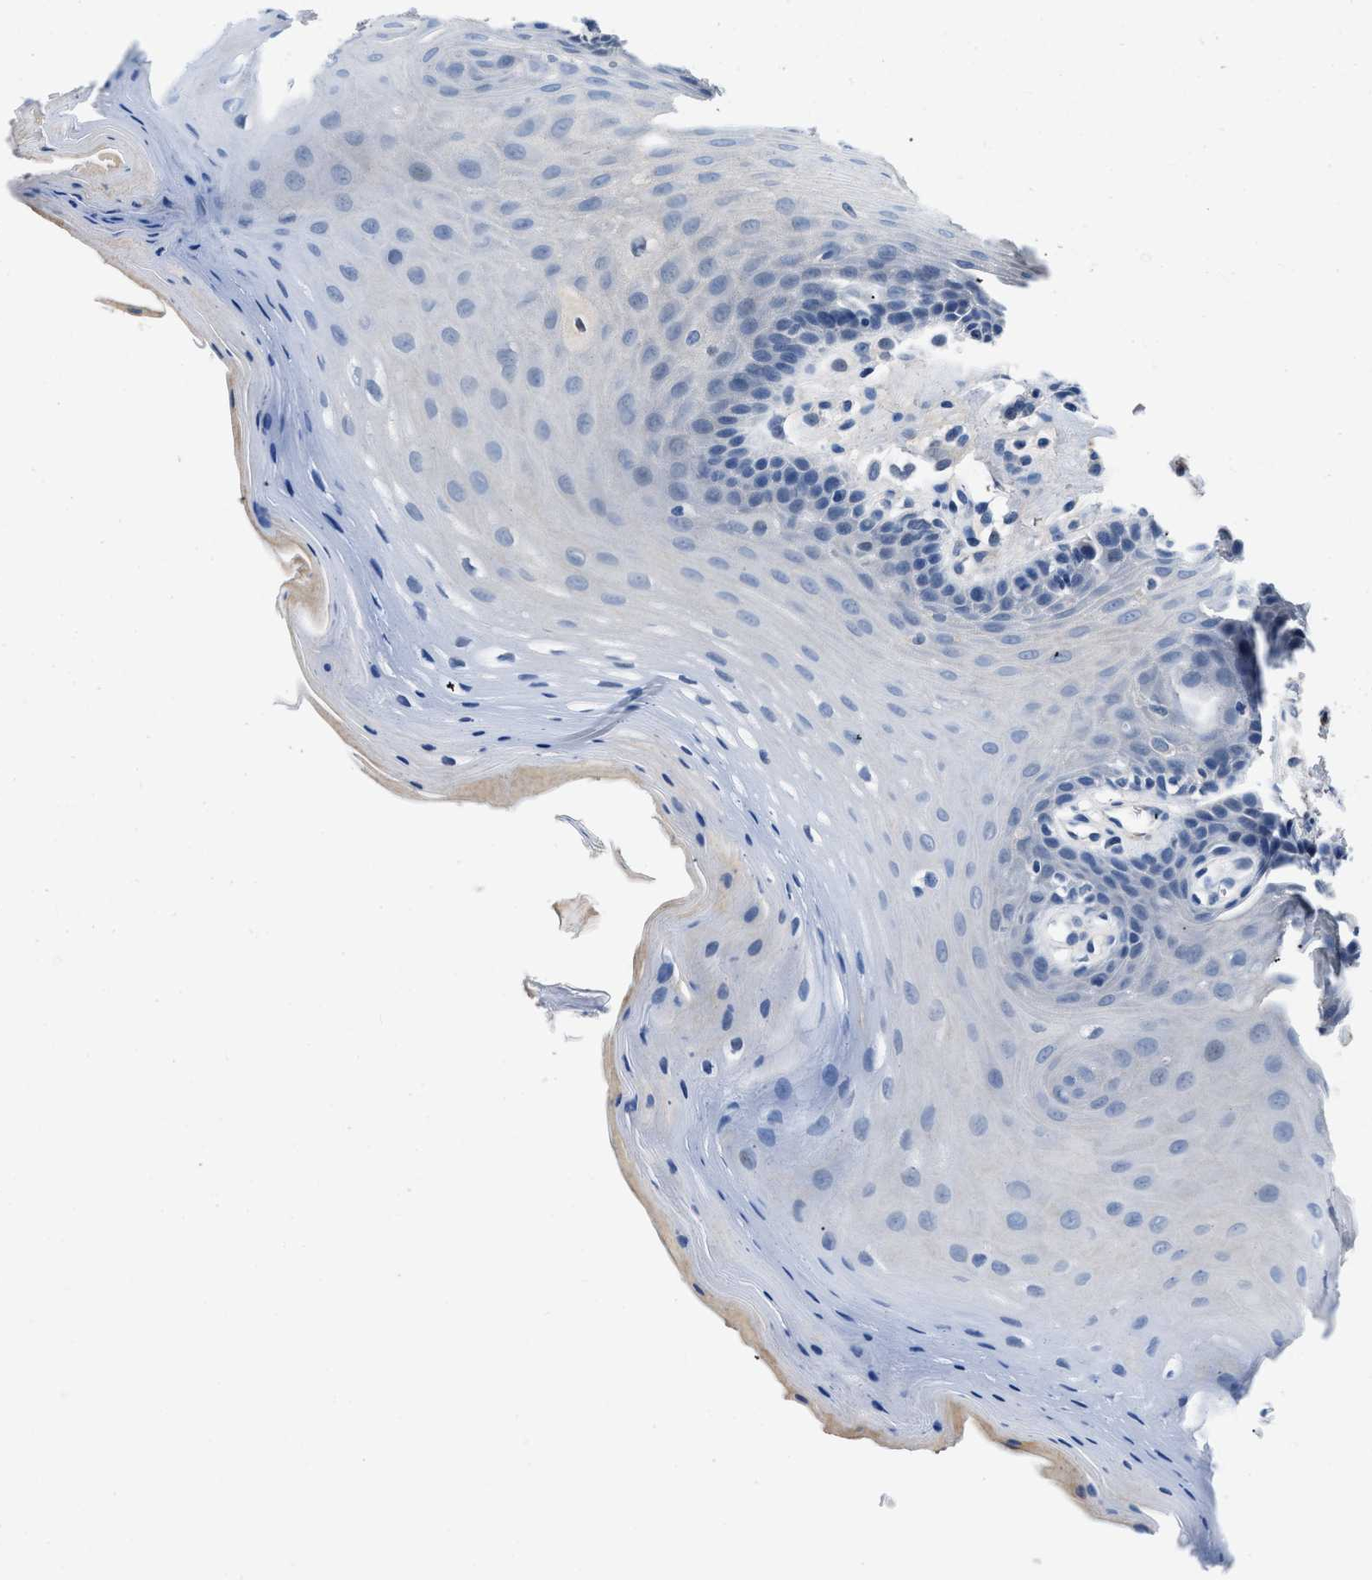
{"staining": {"intensity": "negative", "quantity": "none", "location": "none"}, "tissue": "oral mucosa", "cell_type": "Squamous epithelial cells", "image_type": "normal", "snomed": [{"axis": "morphology", "description": "Normal tissue, NOS"}, {"axis": "morphology", "description": "Squamous cell carcinoma, NOS"}, {"axis": "topography", "description": "Oral tissue"}, {"axis": "topography", "description": "Head-Neck"}], "caption": "High power microscopy micrograph of an immunohistochemistry (IHC) photomicrograph of normal oral mucosa, revealing no significant staining in squamous epithelial cells.", "gene": "LANCL2", "patient": {"sex": "male", "age": 71}}